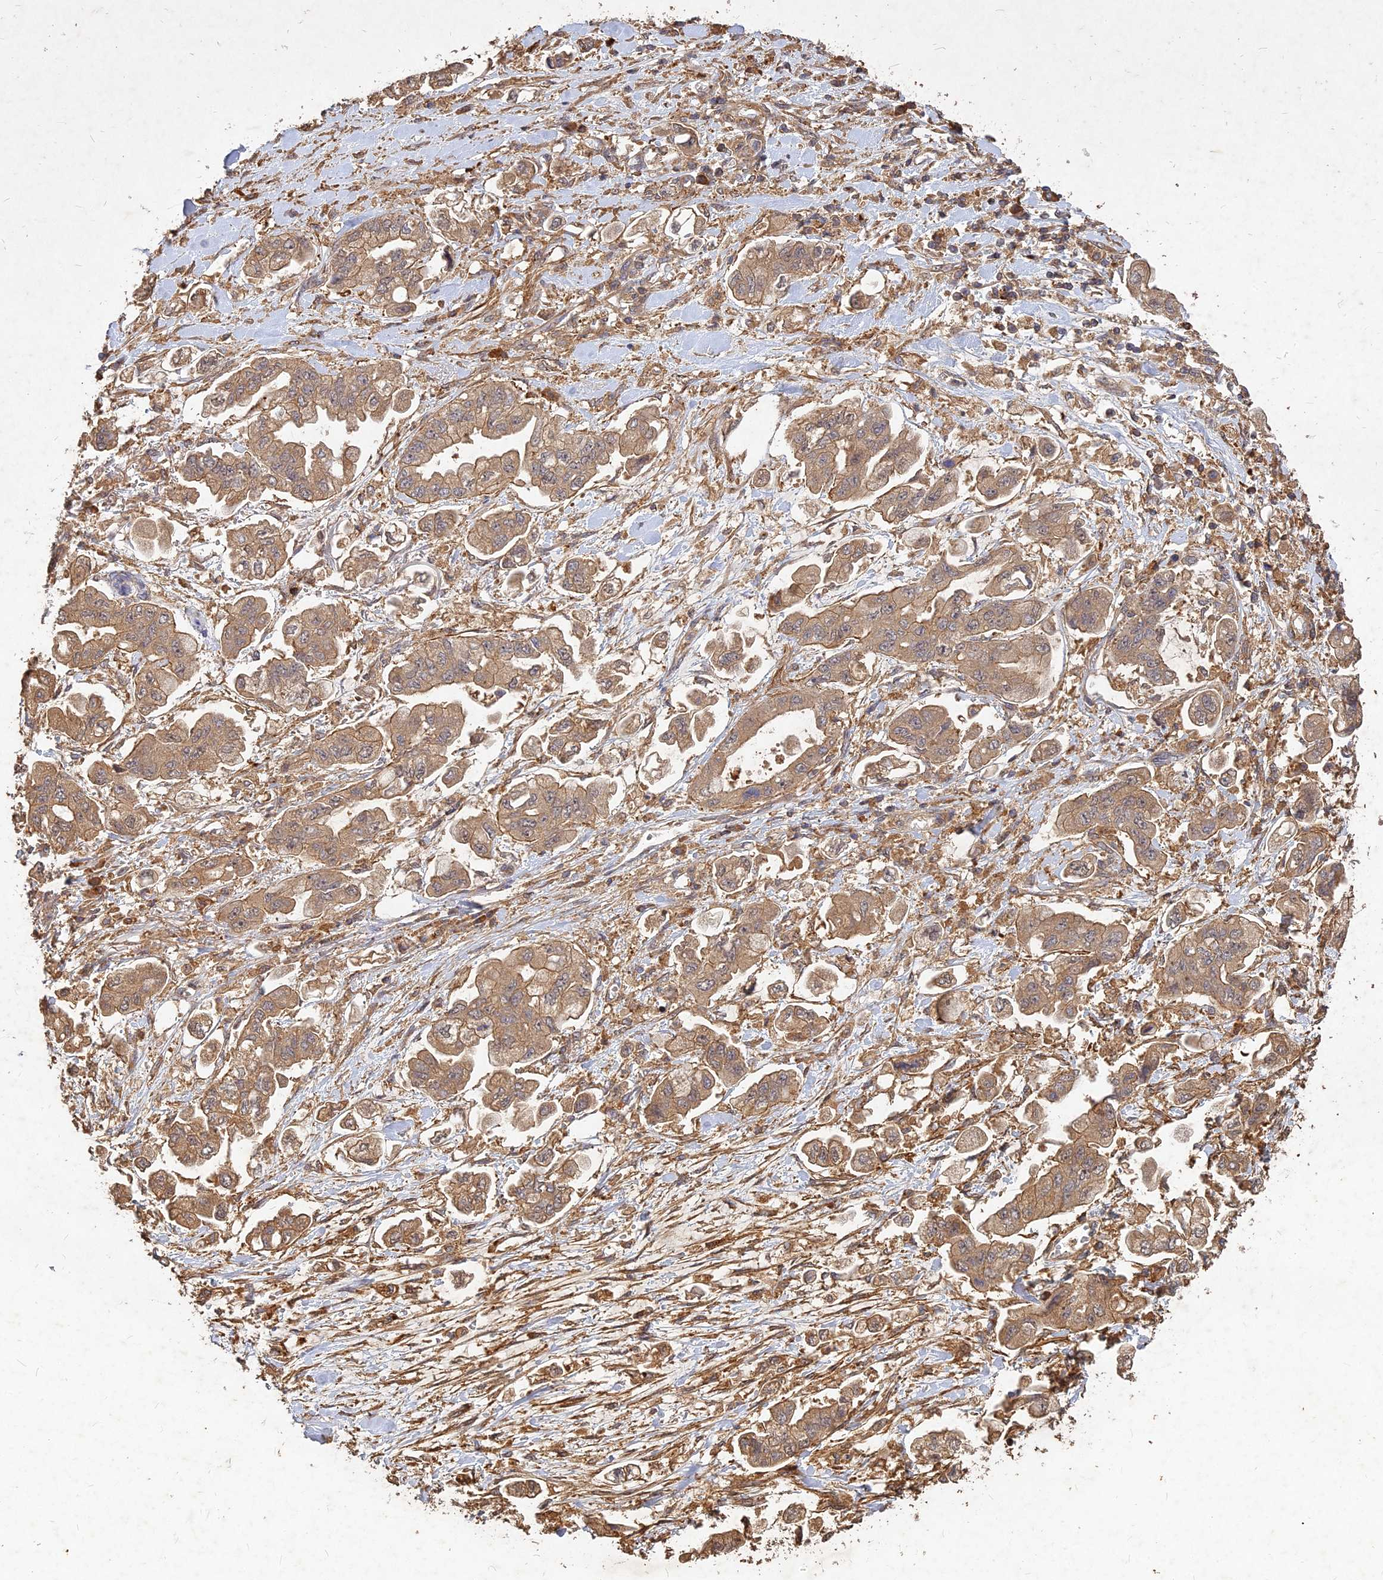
{"staining": {"intensity": "moderate", "quantity": ">75%", "location": "cytoplasmic/membranous"}, "tissue": "stomach cancer", "cell_type": "Tumor cells", "image_type": "cancer", "snomed": [{"axis": "morphology", "description": "Adenocarcinoma, NOS"}, {"axis": "topography", "description": "Stomach"}], "caption": "A high-resolution image shows IHC staining of stomach cancer (adenocarcinoma), which displays moderate cytoplasmic/membranous expression in approximately >75% of tumor cells.", "gene": "UBE2W", "patient": {"sex": "male", "age": 62}}